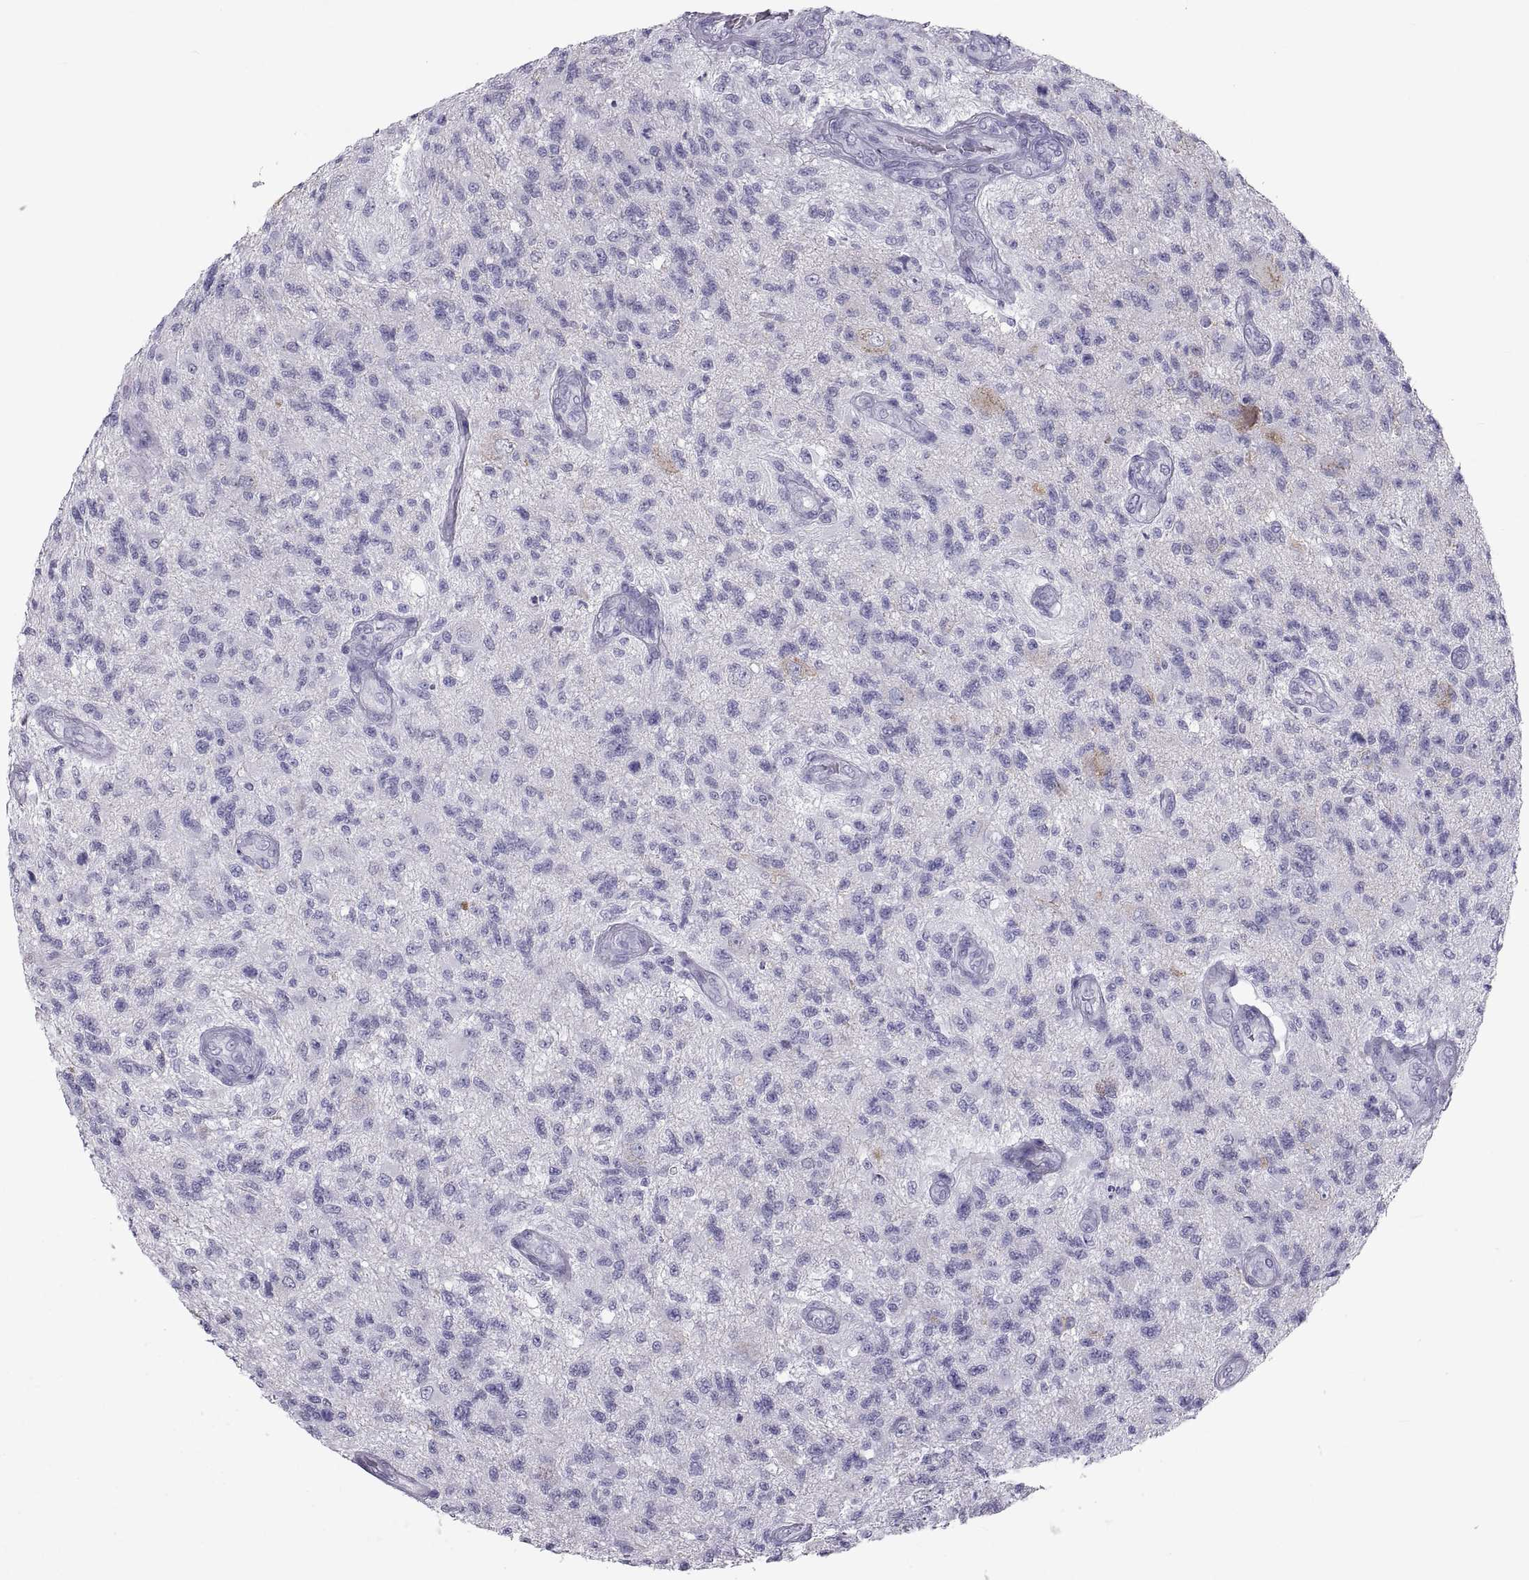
{"staining": {"intensity": "negative", "quantity": "none", "location": "none"}, "tissue": "glioma", "cell_type": "Tumor cells", "image_type": "cancer", "snomed": [{"axis": "morphology", "description": "Glioma, malignant, High grade"}, {"axis": "topography", "description": "Brain"}], "caption": "IHC of human glioma demonstrates no positivity in tumor cells. (DAB immunohistochemistry (IHC) visualized using brightfield microscopy, high magnification).", "gene": "PCSK1N", "patient": {"sex": "male", "age": 56}}